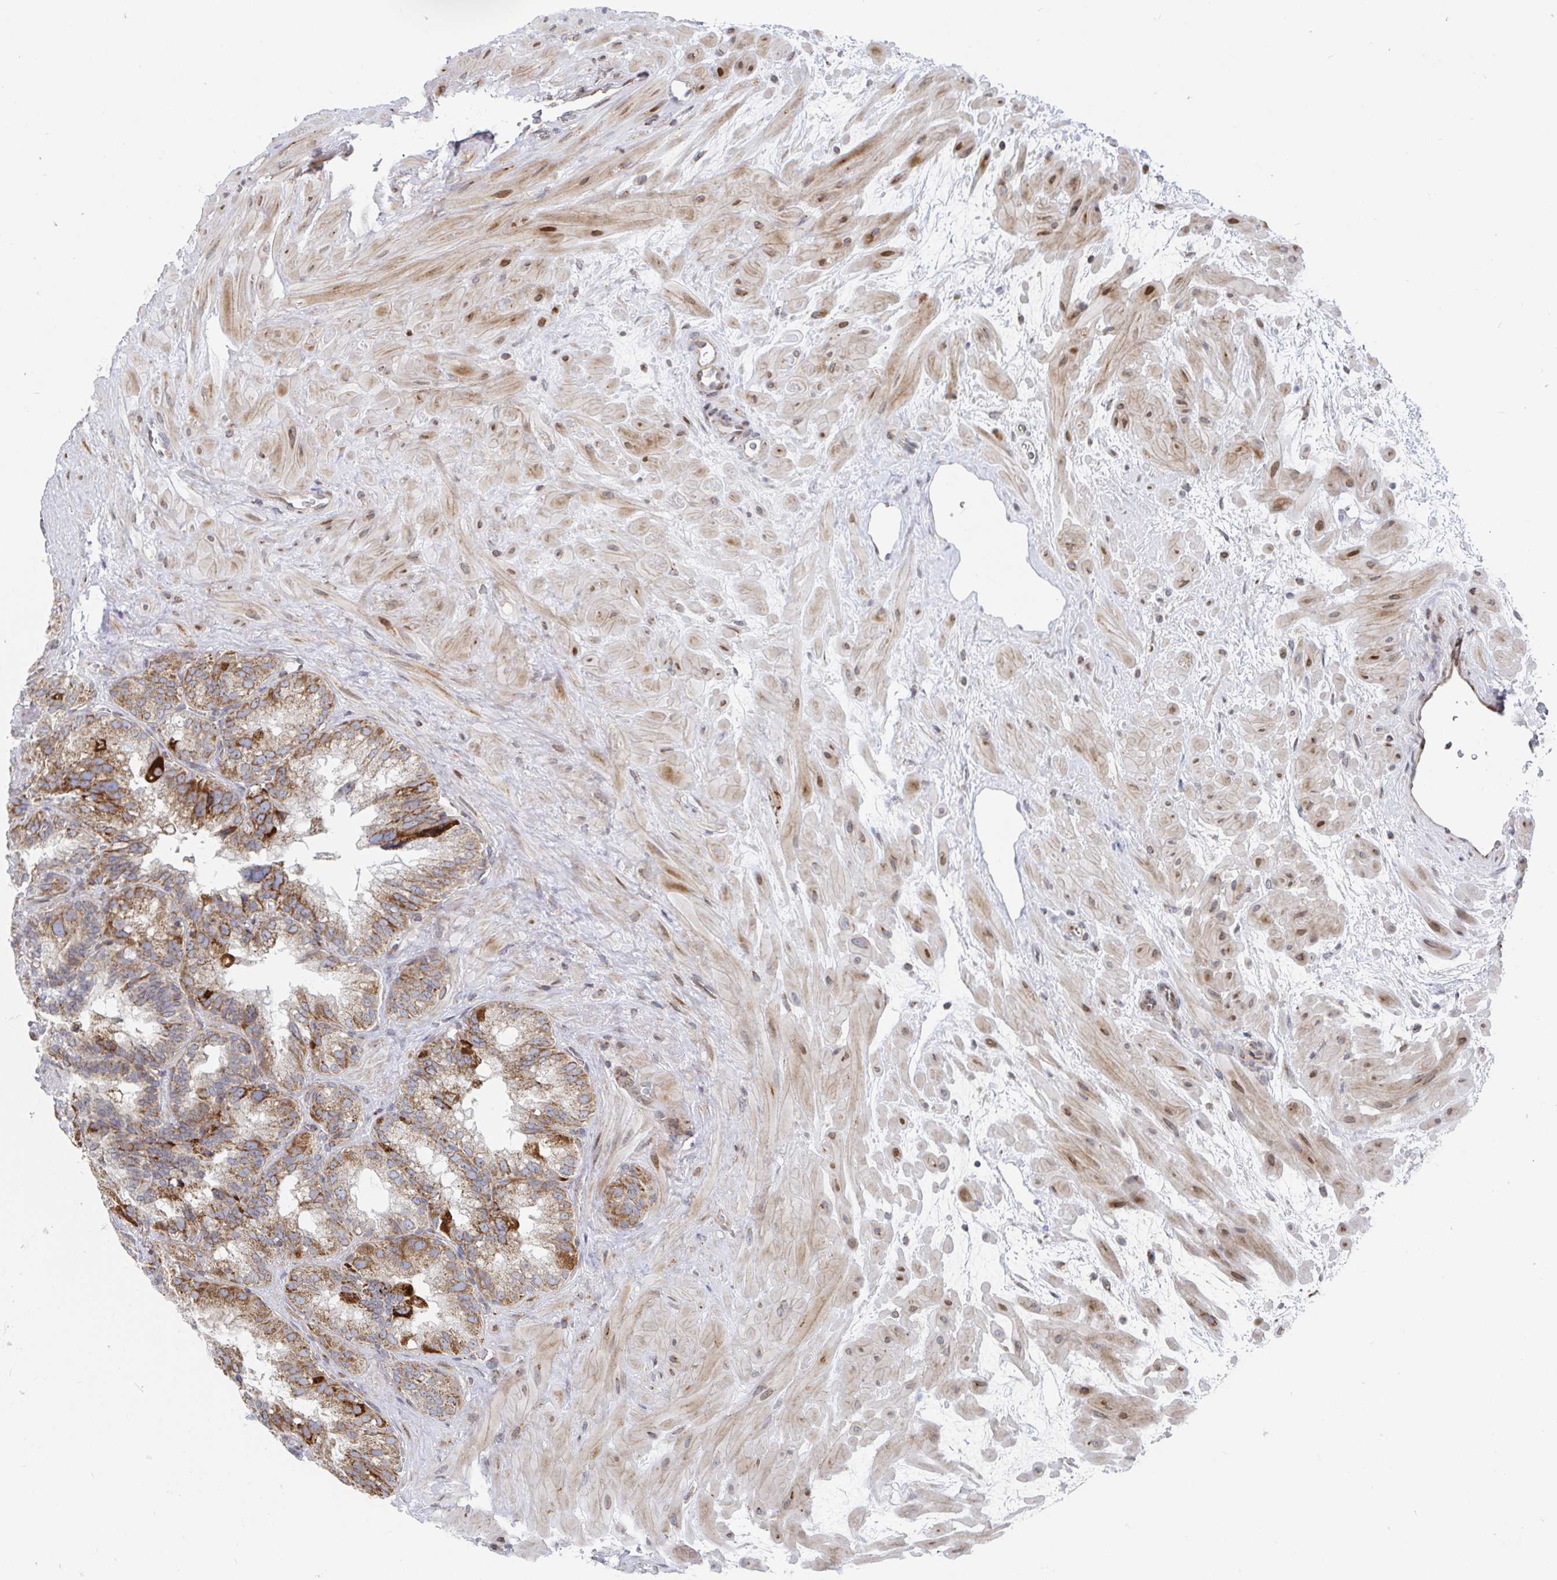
{"staining": {"intensity": "moderate", "quantity": ">75%", "location": "cytoplasmic/membranous"}, "tissue": "seminal vesicle", "cell_type": "Glandular cells", "image_type": "normal", "snomed": [{"axis": "morphology", "description": "Normal tissue, NOS"}, {"axis": "topography", "description": "Seminal veicle"}], "caption": "Normal seminal vesicle shows moderate cytoplasmic/membranous positivity in about >75% of glandular cells The staining was performed using DAB (3,3'-diaminobenzidine) to visualize the protein expression in brown, while the nuclei were stained in blue with hematoxylin (Magnification: 20x)..", "gene": "STARD8", "patient": {"sex": "male", "age": 60}}